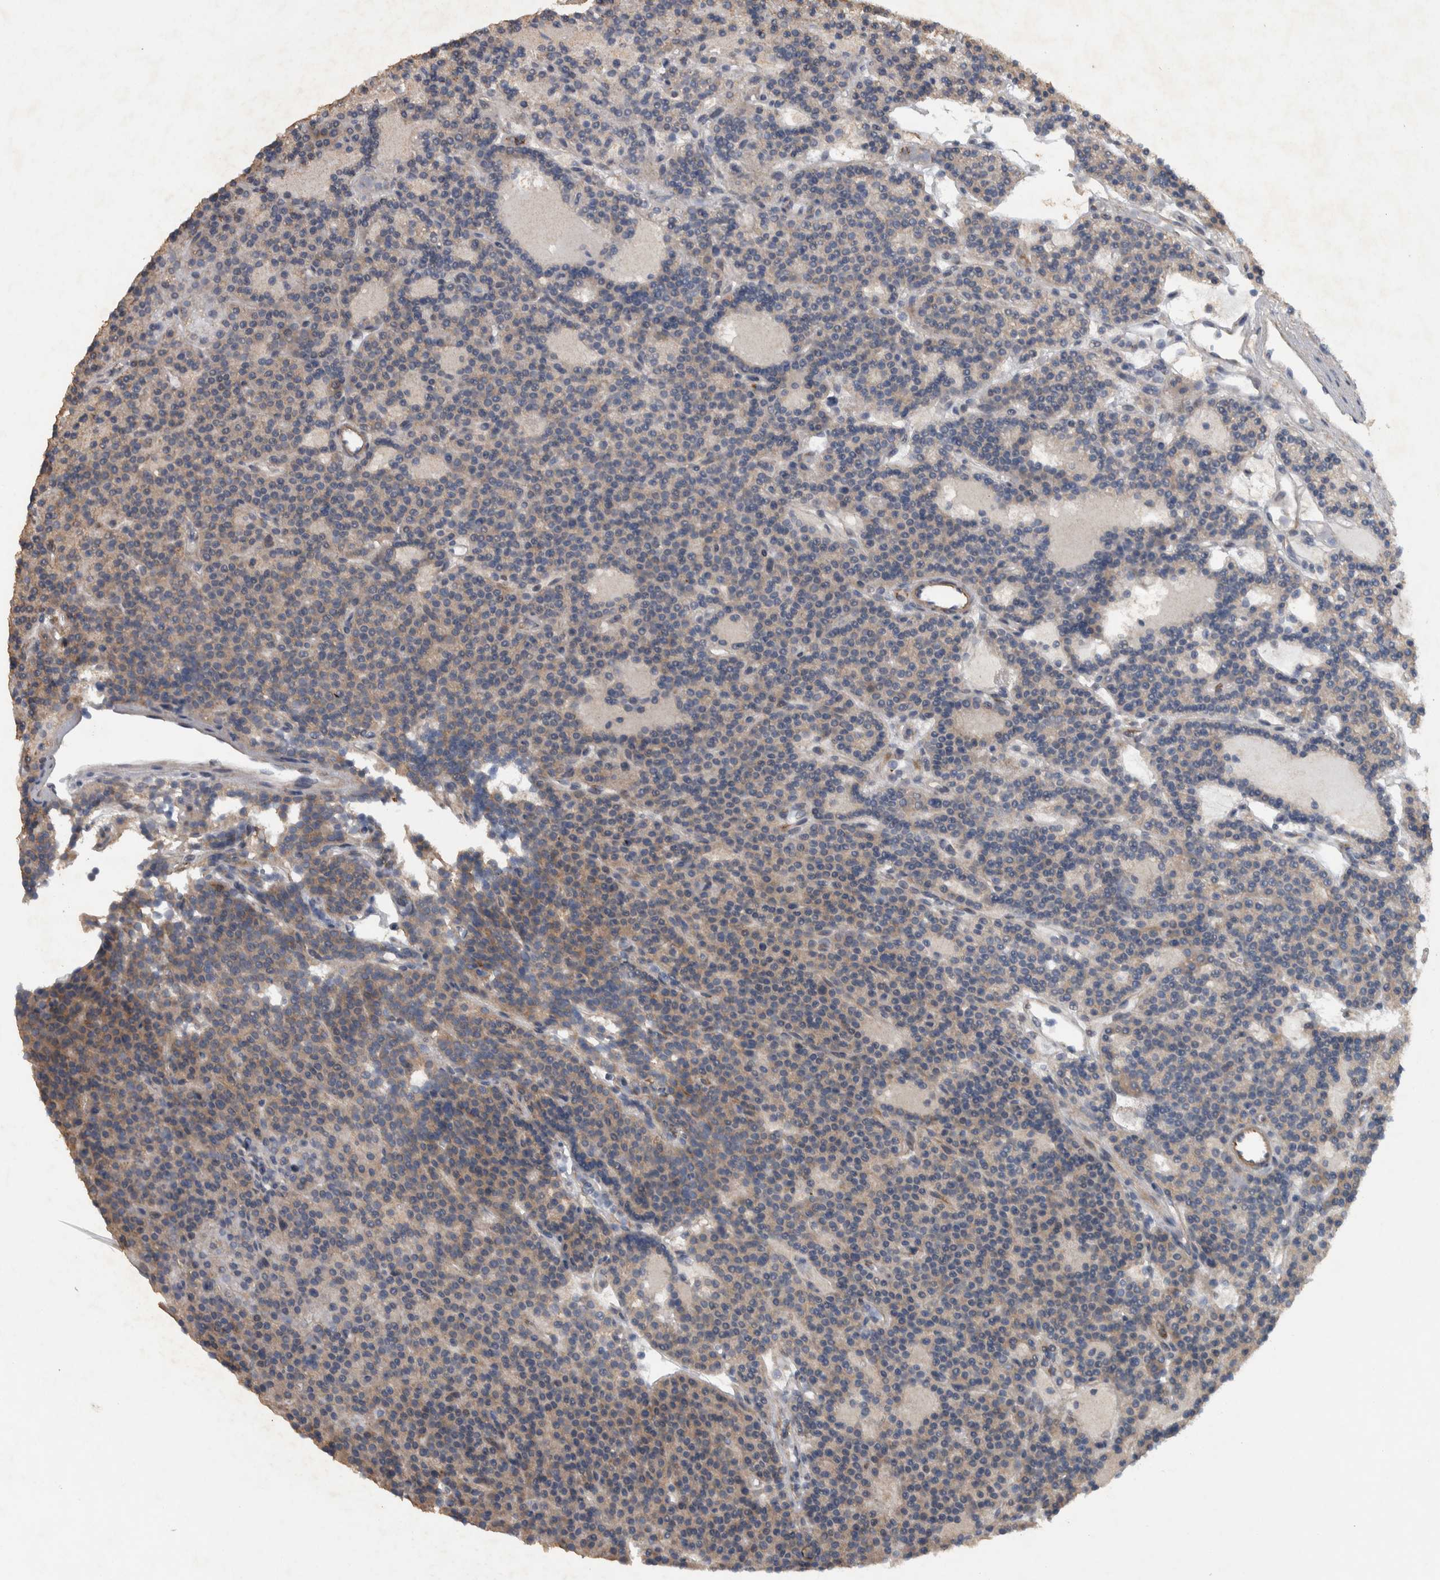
{"staining": {"intensity": "weak", "quantity": "25%-75%", "location": "cytoplasmic/membranous"}, "tissue": "parathyroid gland", "cell_type": "Glandular cells", "image_type": "normal", "snomed": [{"axis": "morphology", "description": "Normal tissue, NOS"}, {"axis": "topography", "description": "Parathyroid gland"}], "caption": "The histopathology image reveals staining of benign parathyroid gland, revealing weak cytoplasmic/membranous protein expression (brown color) within glandular cells. The protein is stained brown, and the nuclei are stained in blue (DAB (3,3'-diaminobenzidine) IHC with brightfield microscopy, high magnification).", "gene": "NT5C2", "patient": {"sex": "male", "age": 75}}